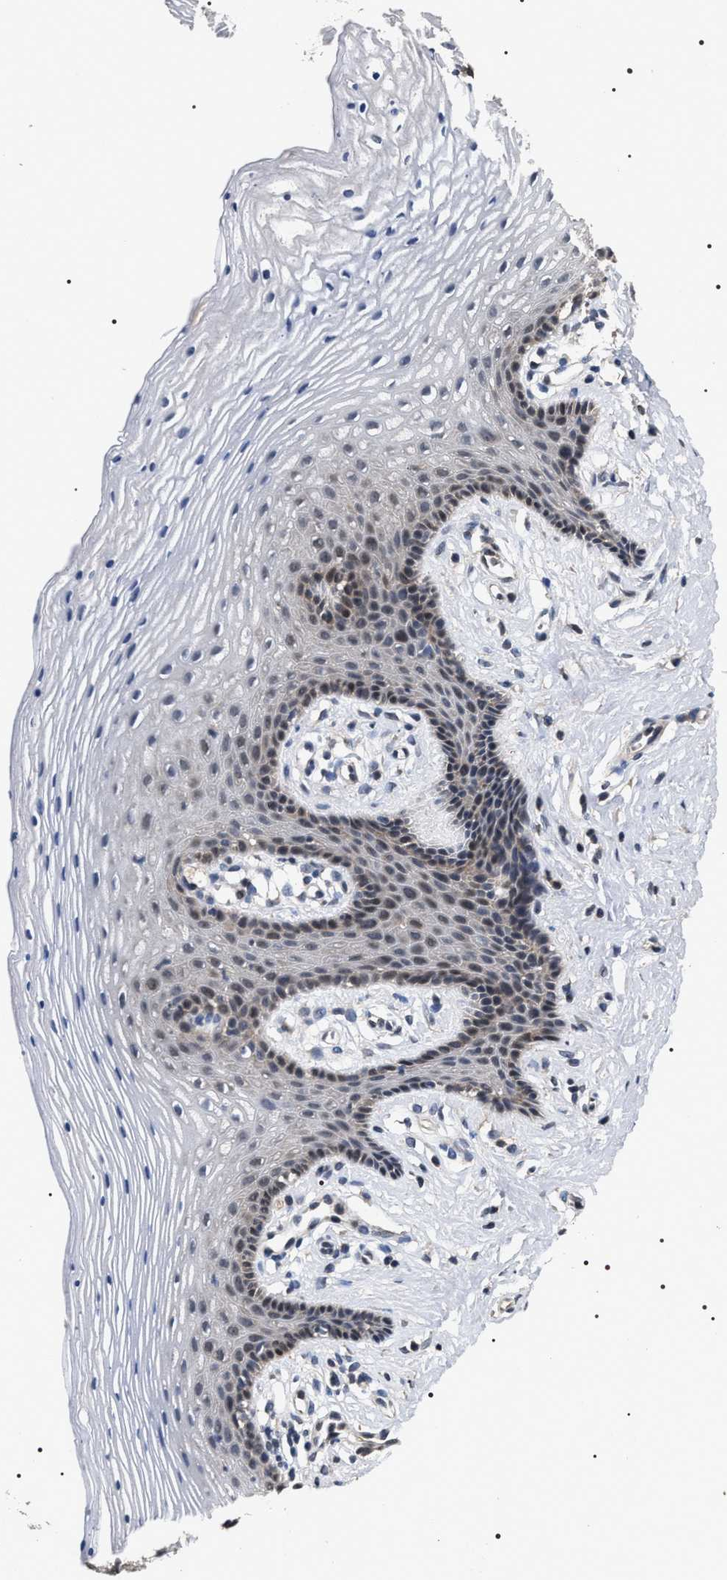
{"staining": {"intensity": "negative", "quantity": "none", "location": "none"}, "tissue": "vagina", "cell_type": "Squamous epithelial cells", "image_type": "normal", "snomed": [{"axis": "morphology", "description": "Normal tissue, NOS"}, {"axis": "topography", "description": "Vagina"}], "caption": "Squamous epithelial cells are negative for protein expression in unremarkable human vagina. Brightfield microscopy of IHC stained with DAB (brown) and hematoxylin (blue), captured at high magnification.", "gene": "UPF3A", "patient": {"sex": "female", "age": 32}}